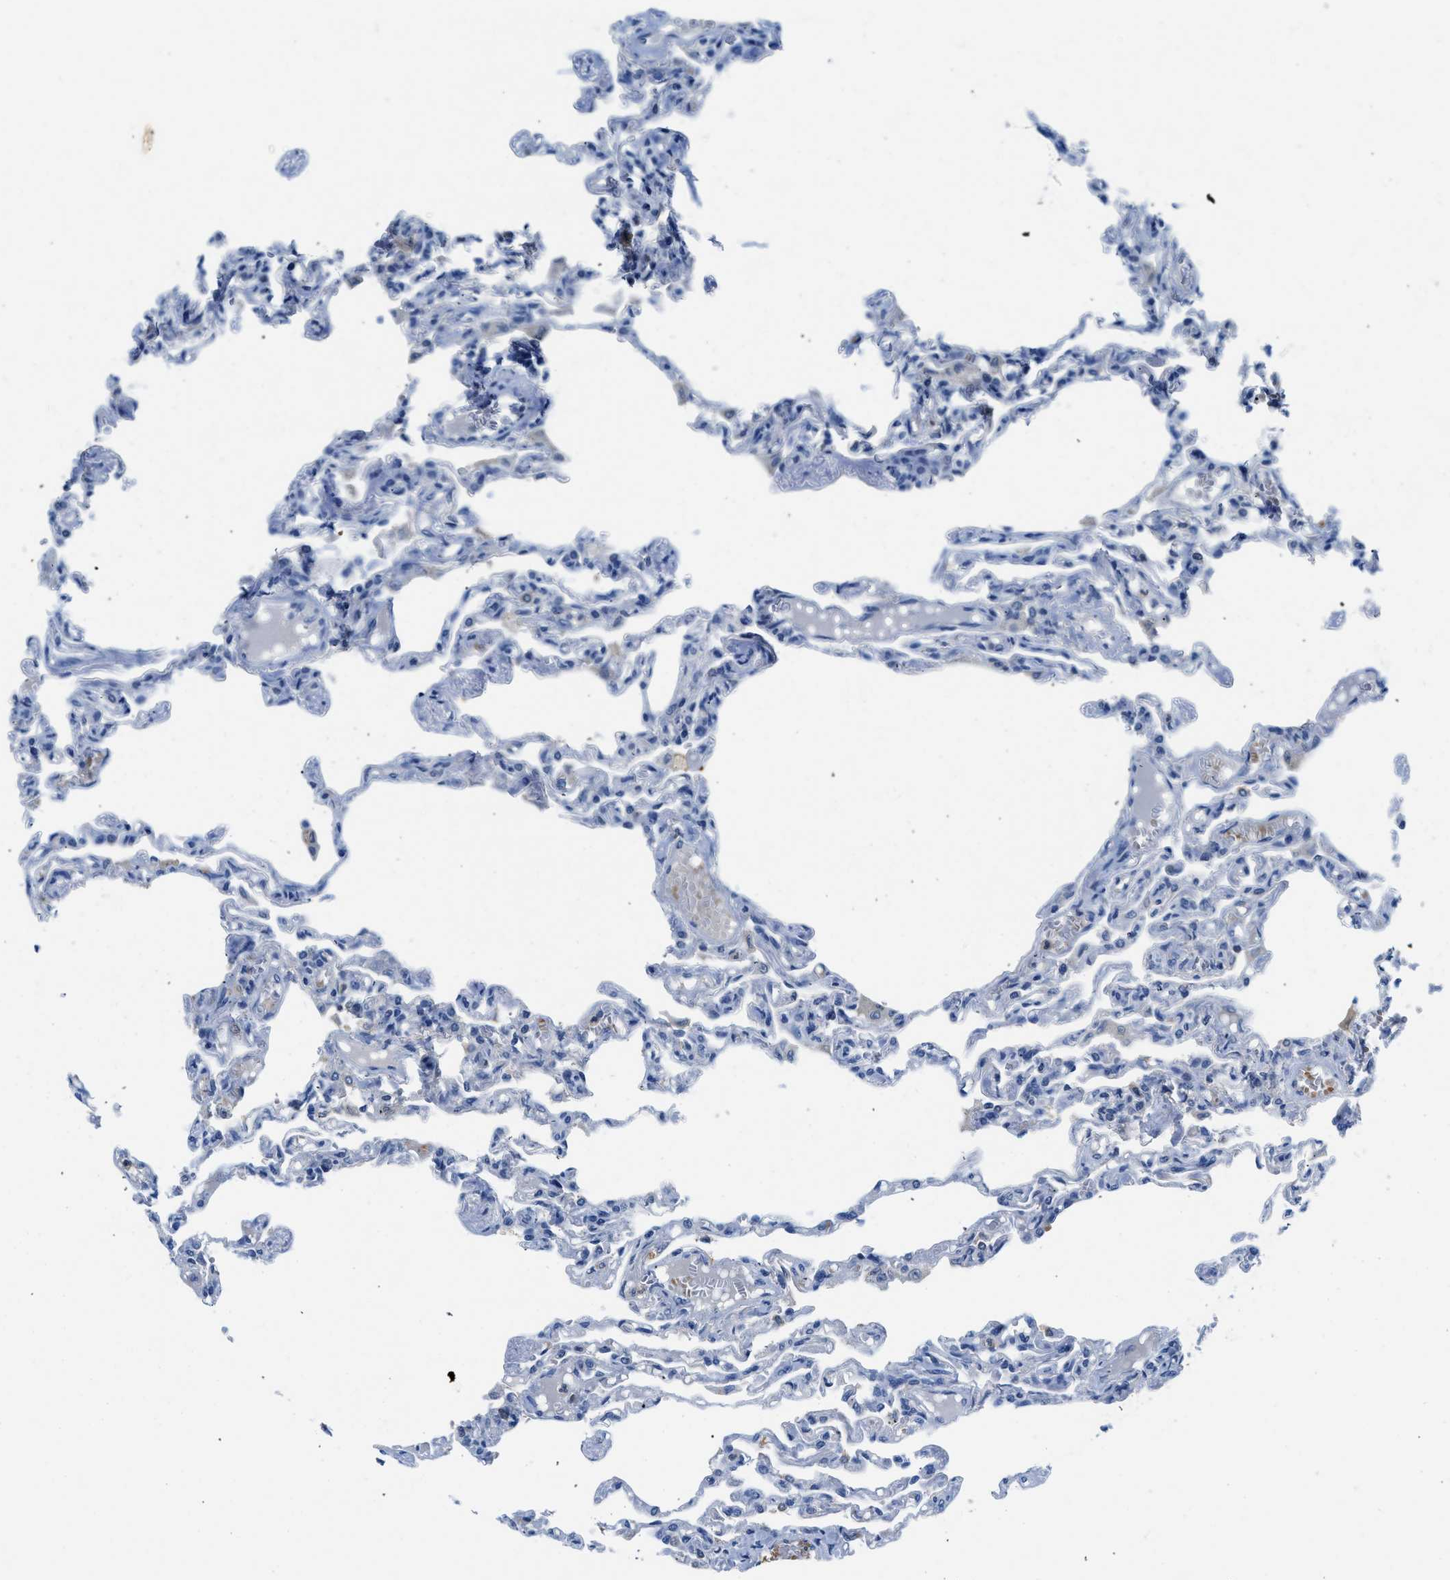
{"staining": {"intensity": "negative", "quantity": "none", "location": "none"}, "tissue": "lung", "cell_type": "Alveolar cells", "image_type": "normal", "snomed": [{"axis": "morphology", "description": "Normal tissue, NOS"}, {"axis": "topography", "description": "Lung"}], "caption": "The immunohistochemistry (IHC) histopathology image has no significant staining in alveolar cells of lung.", "gene": "FADS6", "patient": {"sex": "male", "age": 21}}